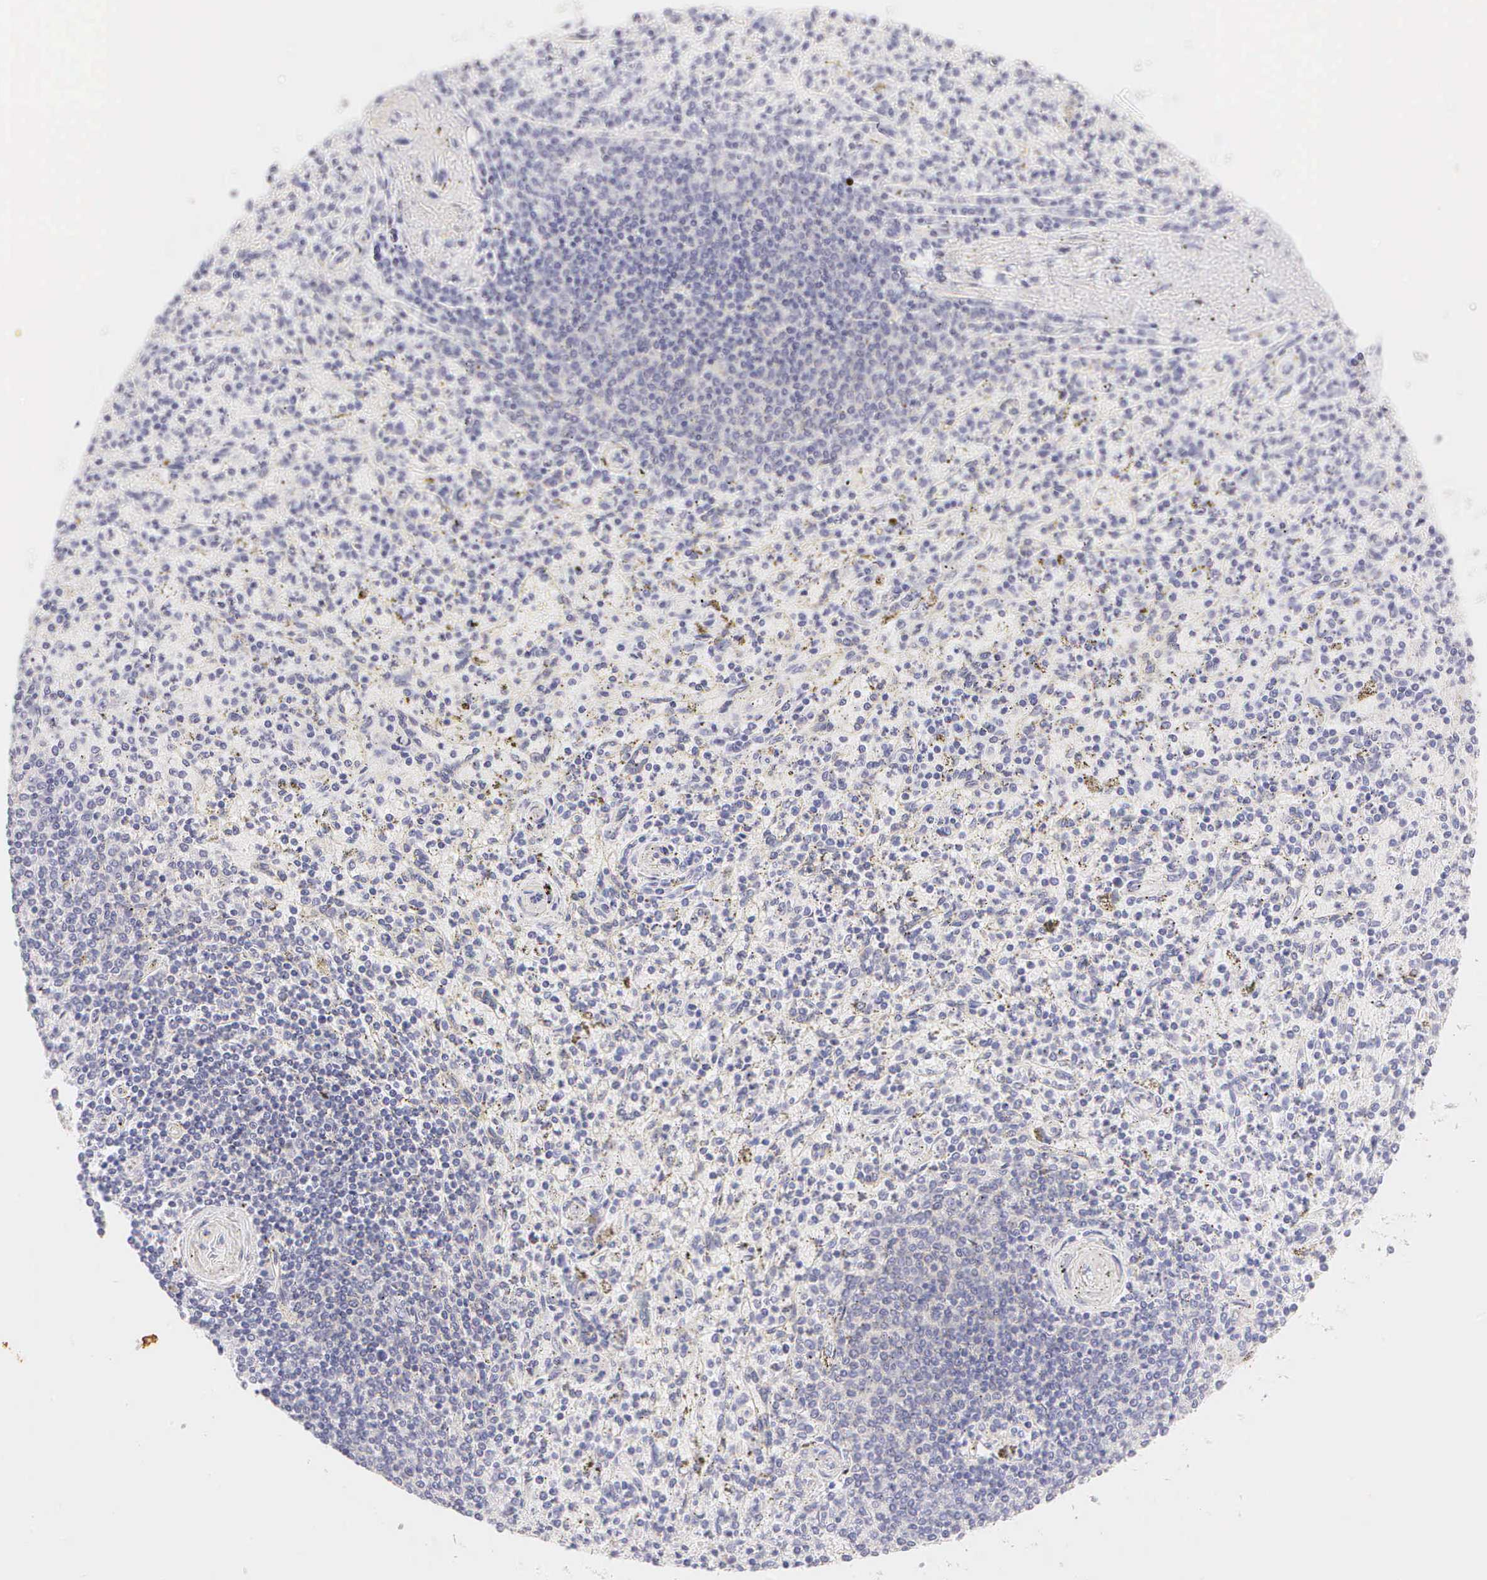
{"staining": {"intensity": "negative", "quantity": "none", "location": "none"}, "tissue": "spleen", "cell_type": "Cells in red pulp", "image_type": "normal", "snomed": [{"axis": "morphology", "description": "Normal tissue, NOS"}, {"axis": "topography", "description": "Spleen"}], "caption": "A high-resolution photomicrograph shows immunohistochemistry (IHC) staining of unremarkable spleen, which demonstrates no significant staining in cells in red pulp.", "gene": "KRT17", "patient": {"sex": "male", "age": 72}}